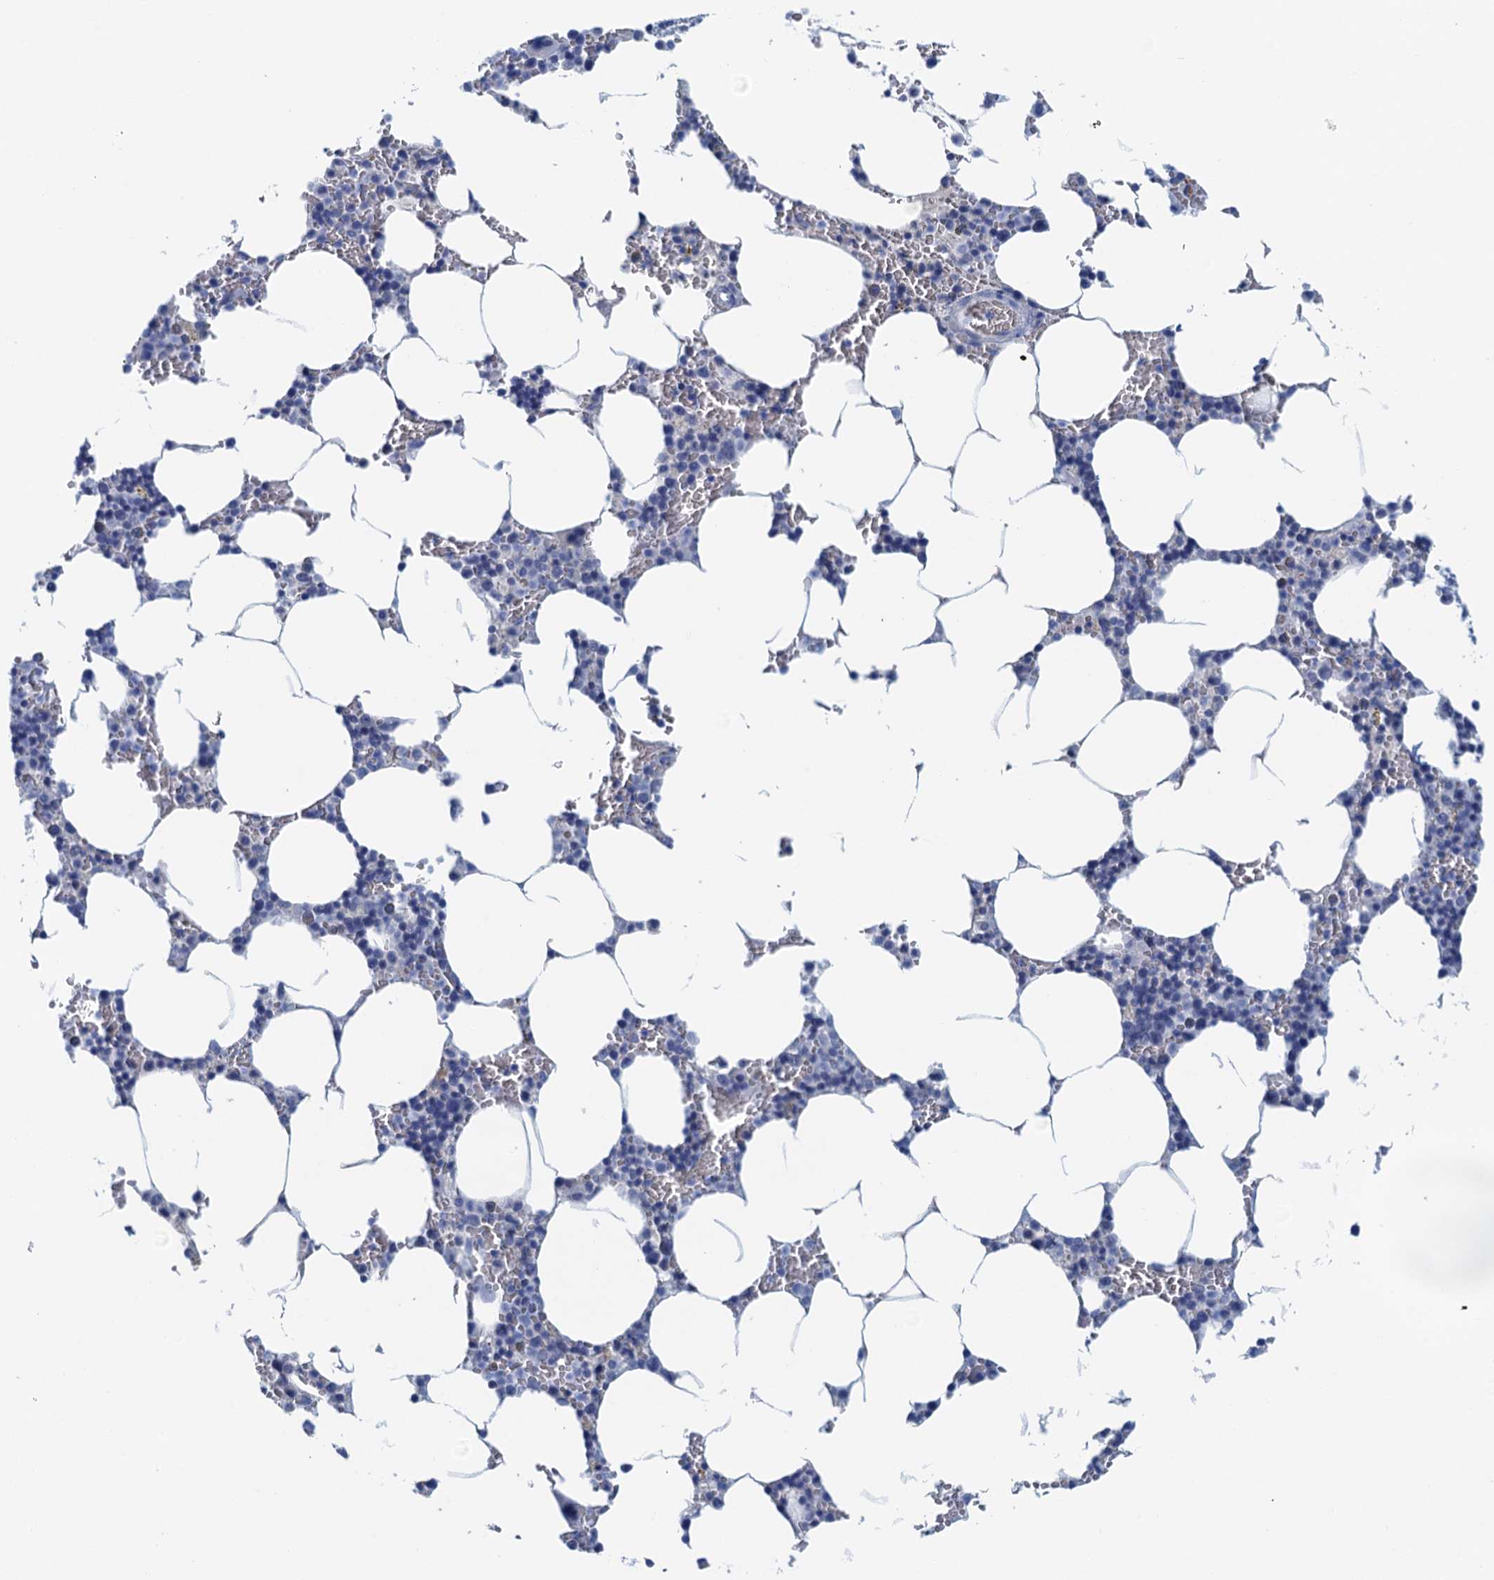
{"staining": {"intensity": "negative", "quantity": "none", "location": "none"}, "tissue": "bone marrow", "cell_type": "Hematopoietic cells", "image_type": "normal", "snomed": [{"axis": "morphology", "description": "Normal tissue, NOS"}, {"axis": "topography", "description": "Bone marrow"}], "caption": "Immunohistochemical staining of unremarkable bone marrow reveals no significant staining in hematopoietic cells. (Brightfield microscopy of DAB (3,3'-diaminobenzidine) immunohistochemistry at high magnification).", "gene": "CYP51A1", "patient": {"sex": "male", "age": 70}}